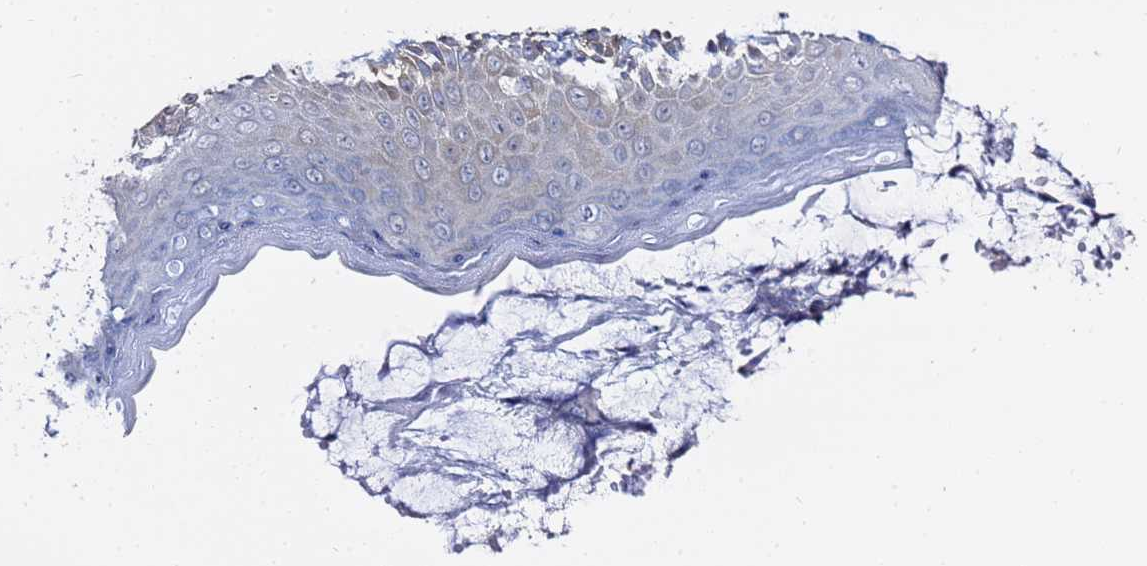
{"staining": {"intensity": "weak", "quantity": "<25%", "location": "cytoplasmic/membranous"}, "tissue": "skin", "cell_type": "Epidermal cells", "image_type": "normal", "snomed": [{"axis": "morphology", "description": "Normal tissue, NOS"}, {"axis": "topography", "description": "Anal"}], "caption": "This is an immunohistochemistry (IHC) photomicrograph of benign human skin. There is no staining in epidermal cells.", "gene": "LENG1", "patient": {"sex": "female", "age": 89}}